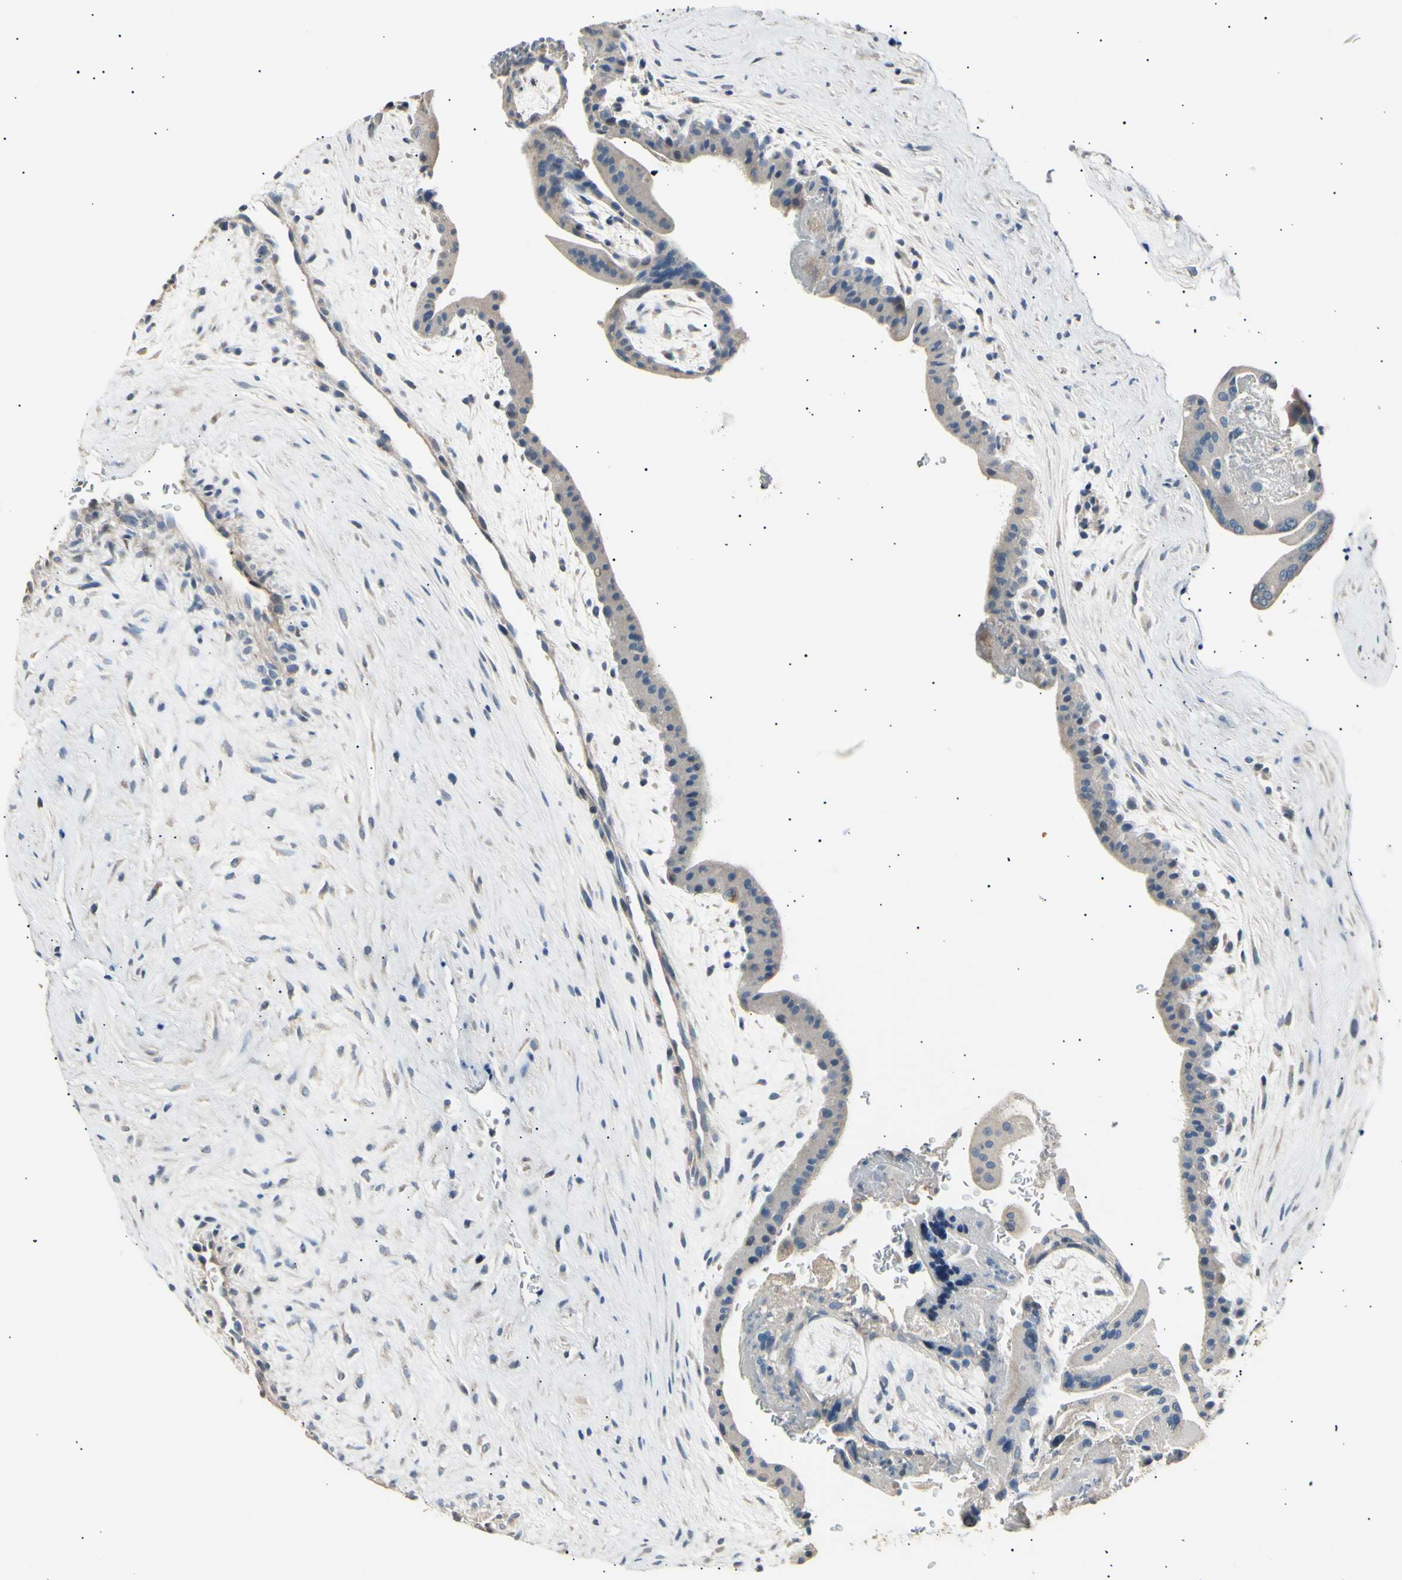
{"staining": {"intensity": "weak", "quantity": "<25%", "location": "cytoplasmic/membranous"}, "tissue": "placenta", "cell_type": "Trophoblastic cells", "image_type": "normal", "snomed": [{"axis": "morphology", "description": "Normal tissue, NOS"}, {"axis": "topography", "description": "Placenta"}], "caption": "This is an IHC image of benign placenta. There is no positivity in trophoblastic cells.", "gene": "LDLR", "patient": {"sex": "female", "age": 35}}